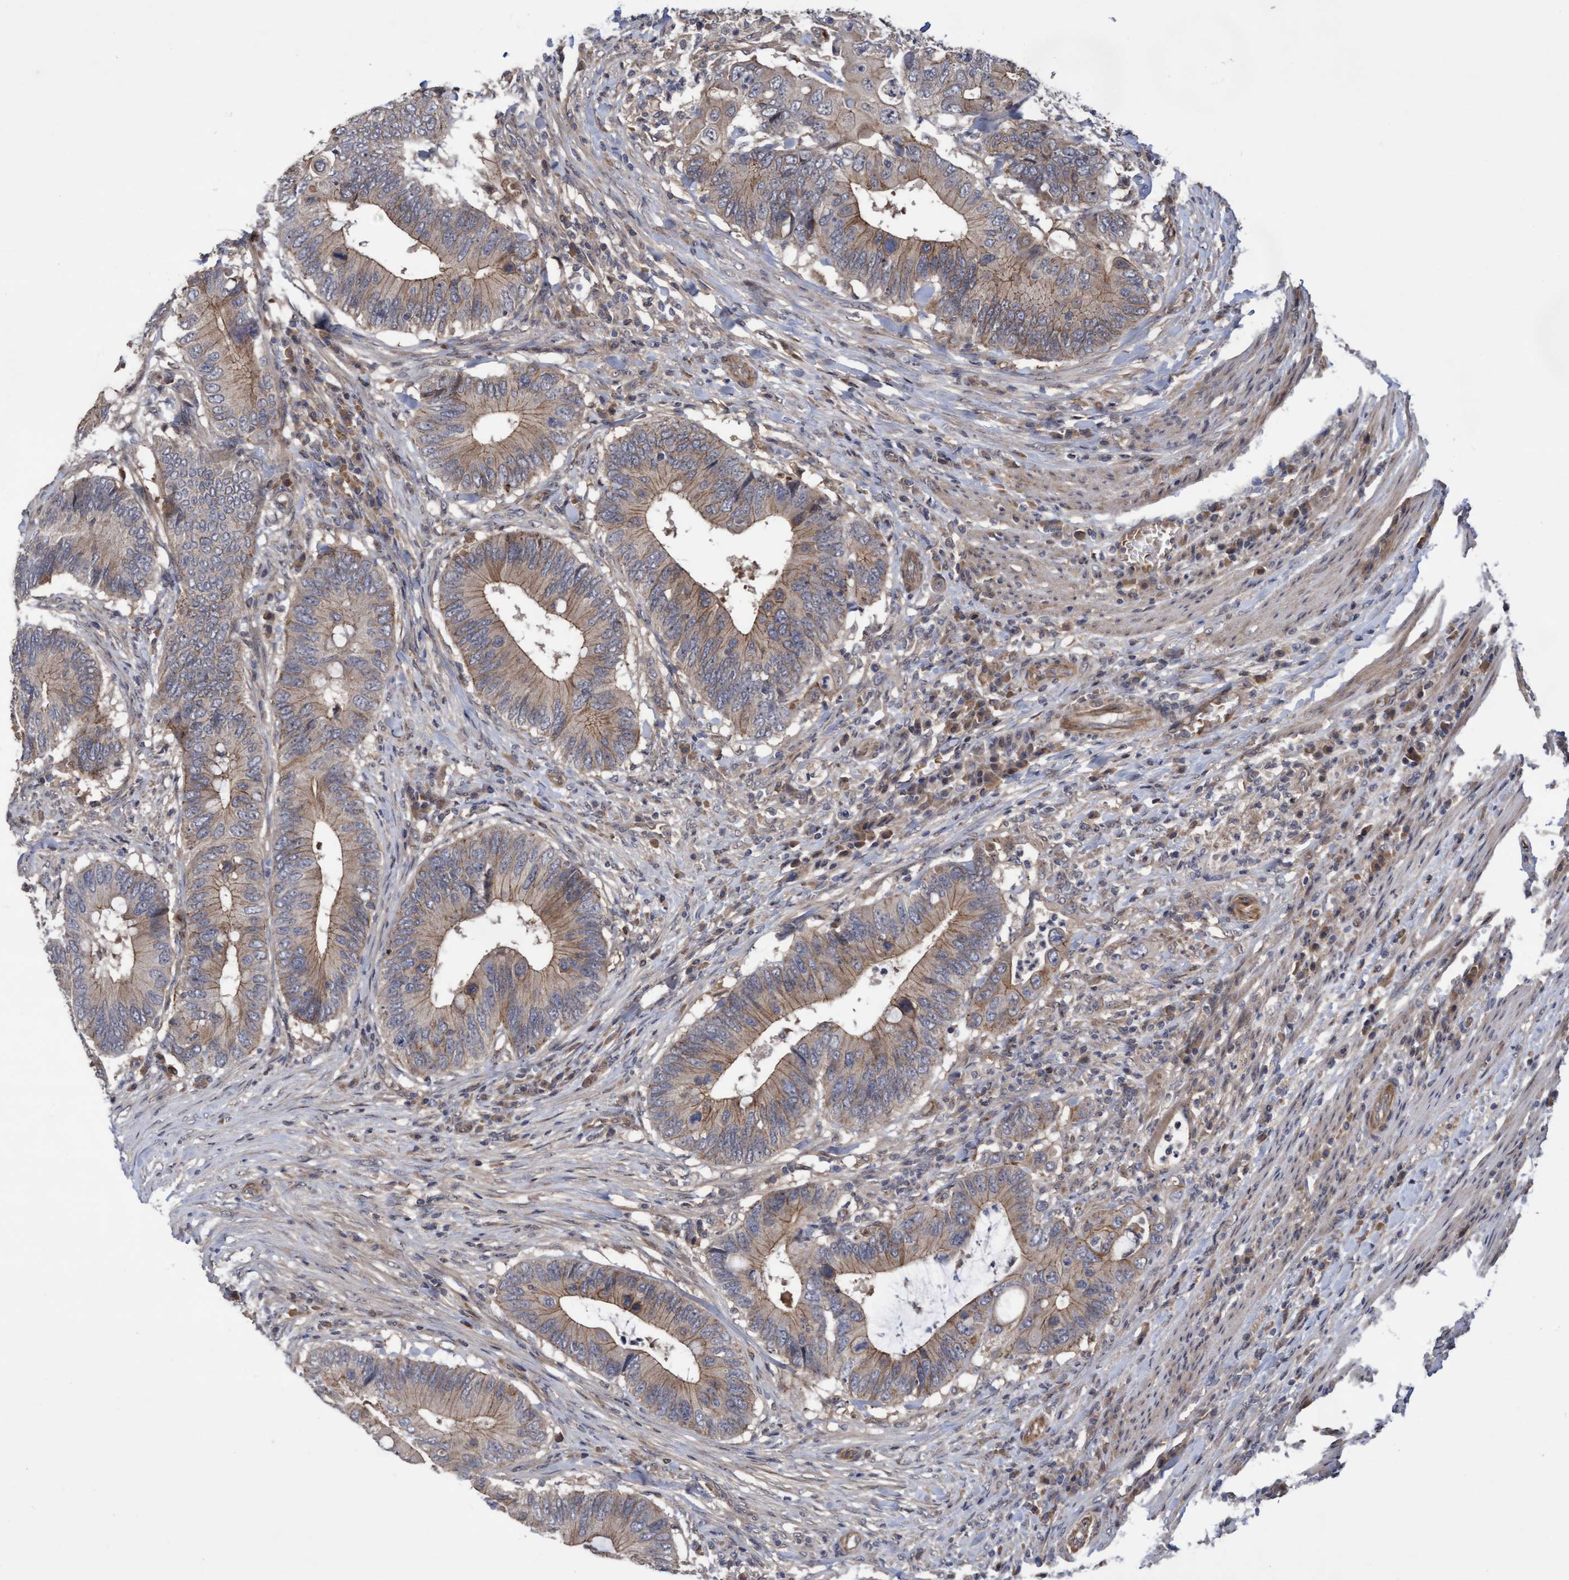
{"staining": {"intensity": "weak", "quantity": ">75%", "location": "cytoplasmic/membranous"}, "tissue": "colorectal cancer", "cell_type": "Tumor cells", "image_type": "cancer", "snomed": [{"axis": "morphology", "description": "Adenocarcinoma, NOS"}, {"axis": "topography", "description": "Colon"}], "caption": "Protein staining by IHC shows weak cytoplasmic/membranous positivity in about >75% of tumor cells in colorectal cancer (adenocarcinoma).", "gene": "COBL", "patient": {"sex": "male", "age": 71}}